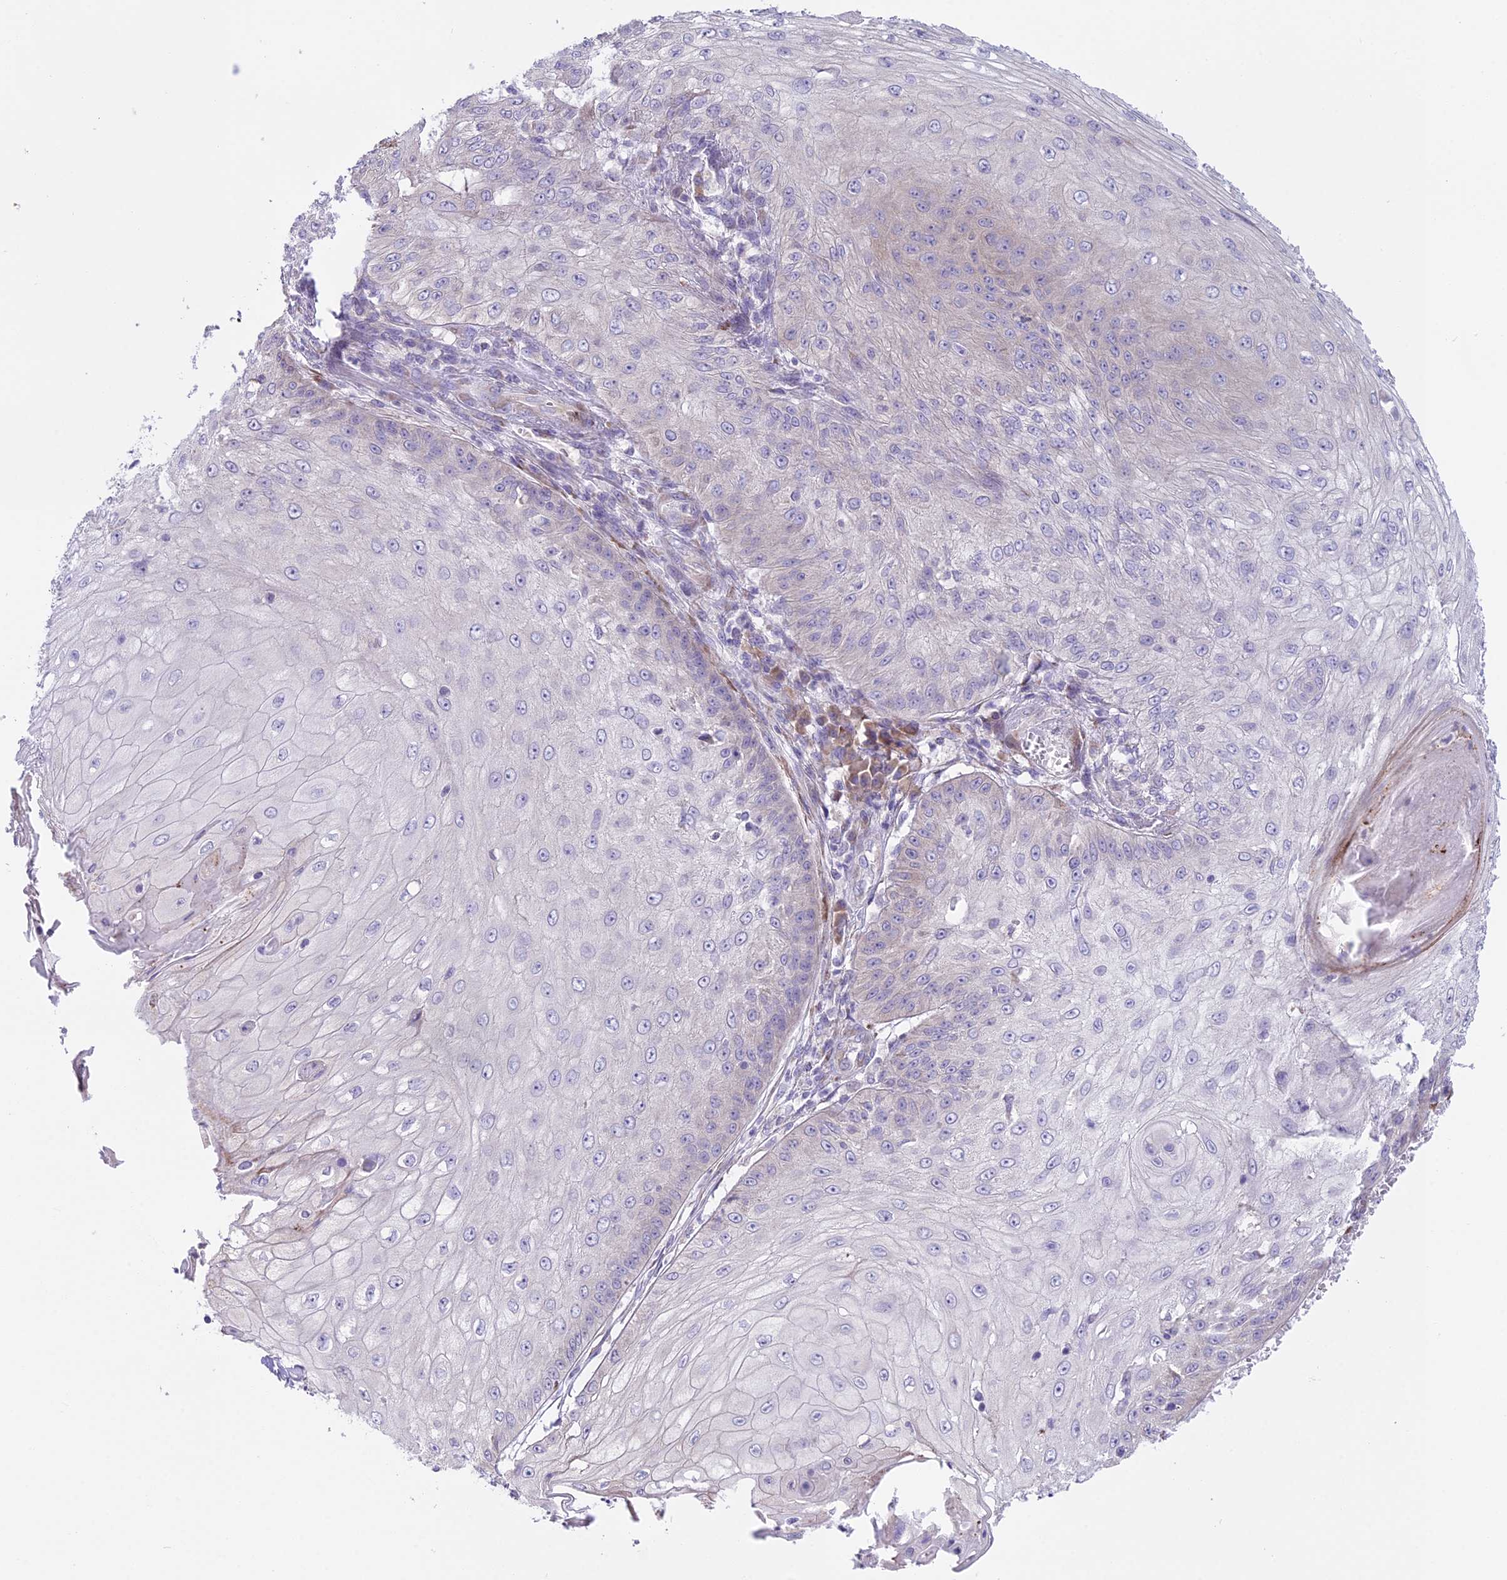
{"staining": {"intensity": "weak", "quantity": "<25%", "location": "cytoplasmic/membranous"}, "tissue": "skin cancer", "cell_type": "Tumor cells", "image_type": "cancer", "snomed": [{"axis": "morphology", "description": "Squamous cell carcinoma, NOS"}, {"axis": "topography", "description": "Skin"}], "caption": "The immunohistochemistry histopathology image has no significant staining in tumor cells of skin cancer tissue.", "gene": "RPS26", "patient": {"sex": "male", "age": 70}}